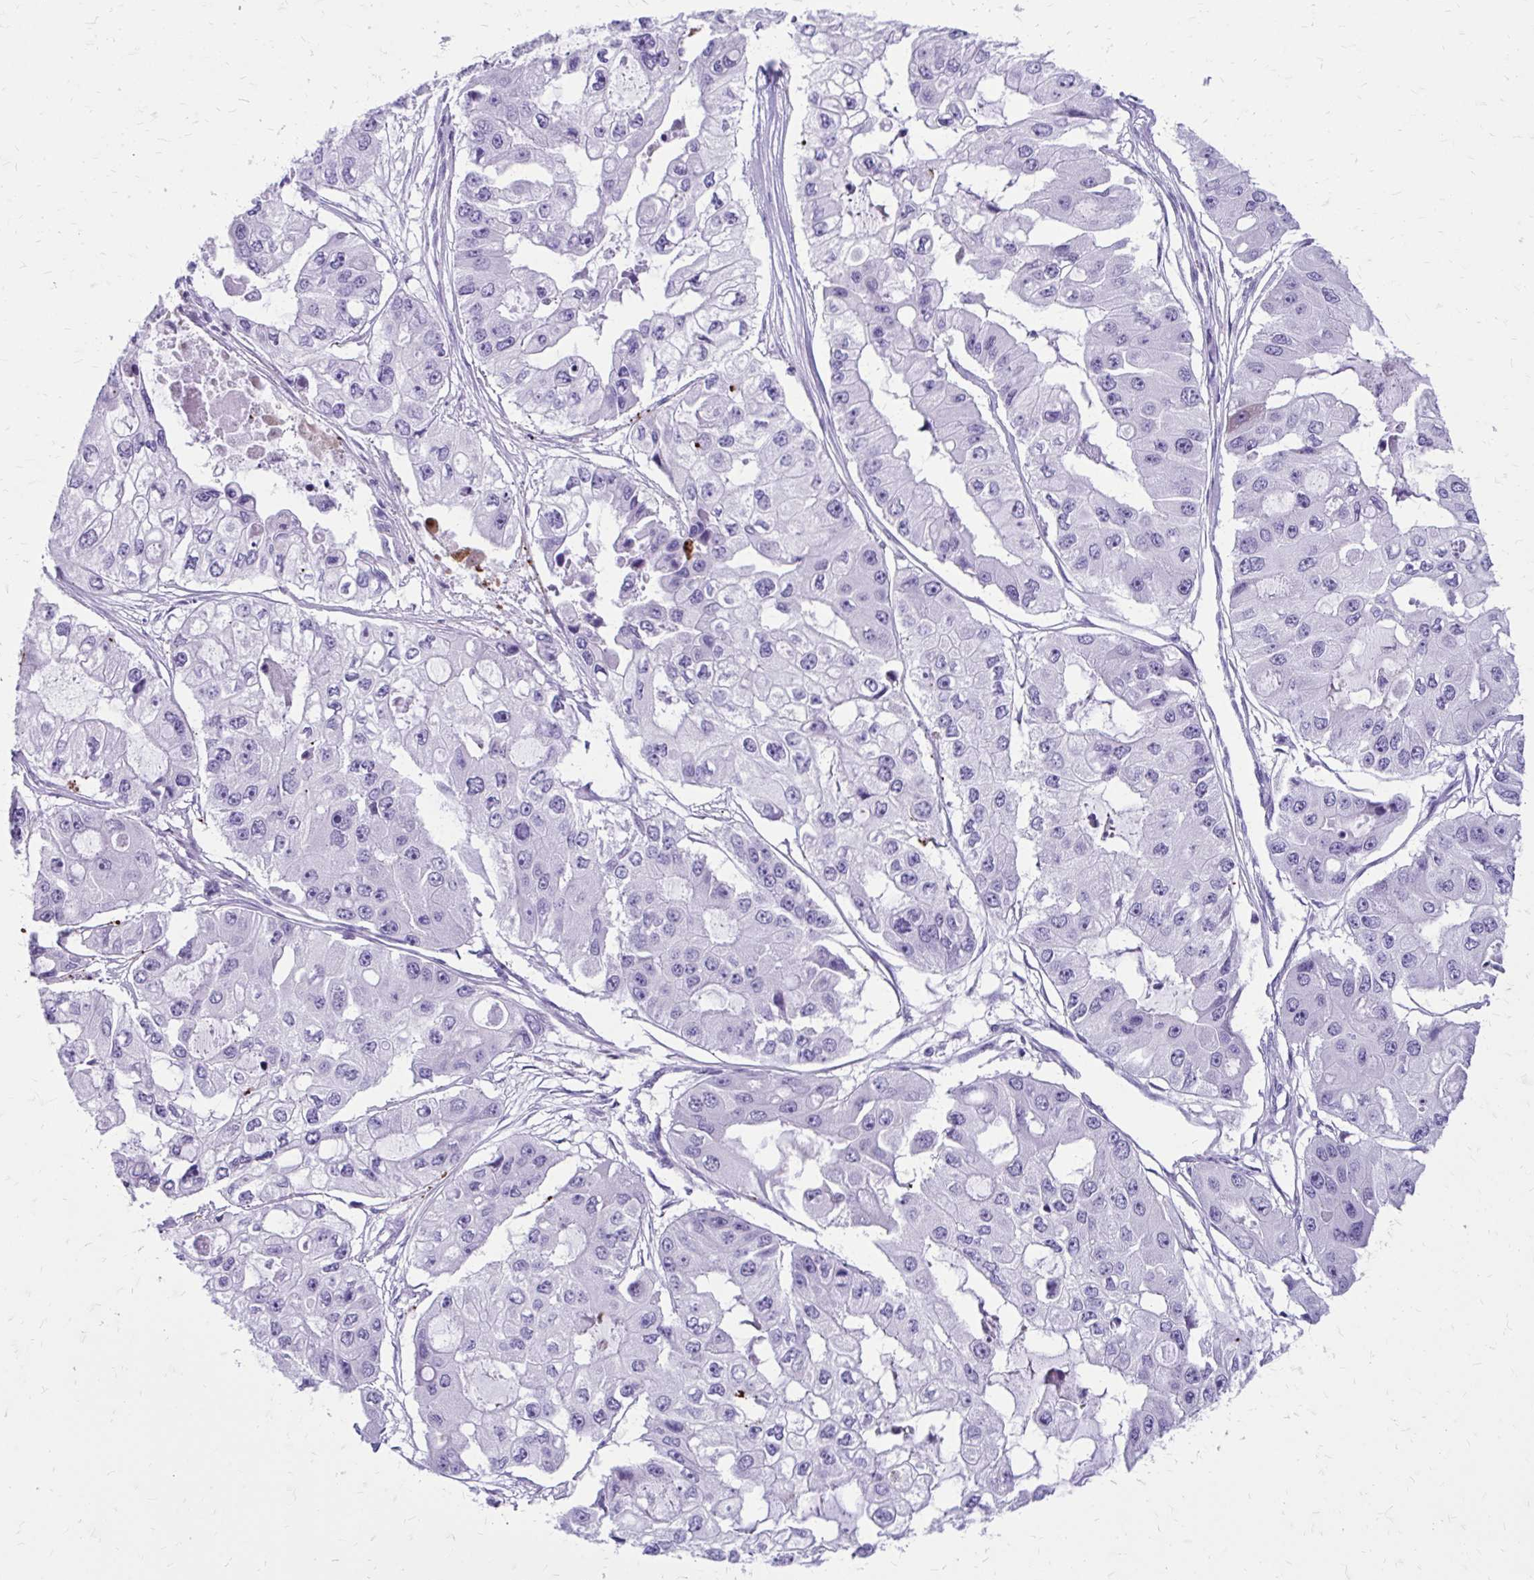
{"staining": {"intensity": "negative", "quantity": "none", "location": "none"}, "tissue": "ovarian cancer", "cell_type": "Tumor cells", "image_type": "cancer", "snomed": [{"axis": "morphology", "description": "Cystadenocarcinoma, serous, NOS"}, {"axis": "topography", "description": "Ovary"}], "caption": "Human ovarian cancer (serous cystadenocarcinoma) stained for a protein using immunohistochemistry (IHC) shows no expression in tumor cells.", "gene": "SATL1", "patient": {"sex": "female", "age": 56}}